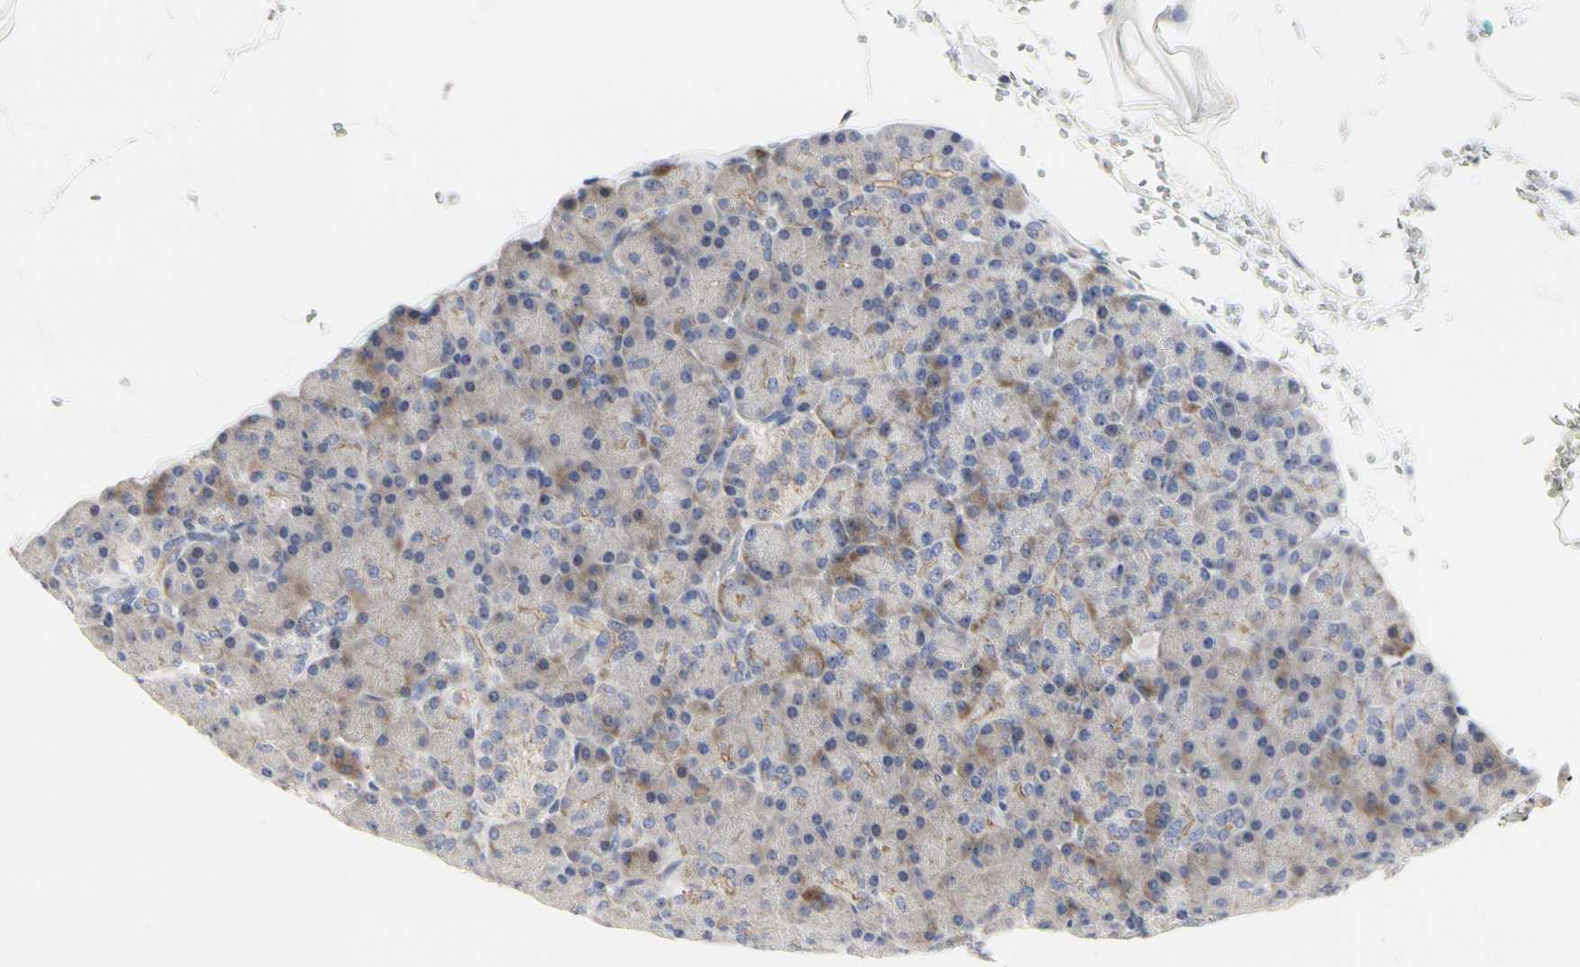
{"staining": {"intensity": "moderate", "quantity": "<25%", "location": "cytoplasmic/membranous"}, "tissue": "pancreas", "cell_type": "Exocrine glandular cells", "image_type": "normal", "snomed": [{"axis": "morphology", "description": "Normal tissue, NOS"}, {"axis": "topography", "description": "Pancreas"}], "caption": "A photomicrograph of pancreas stained for a protein reveals moderate cytoplasmic/membranous brown staining in exocrine glandular cells.", "gene": "SHANK2", "patient": {"sex": "female", "age": 43}}